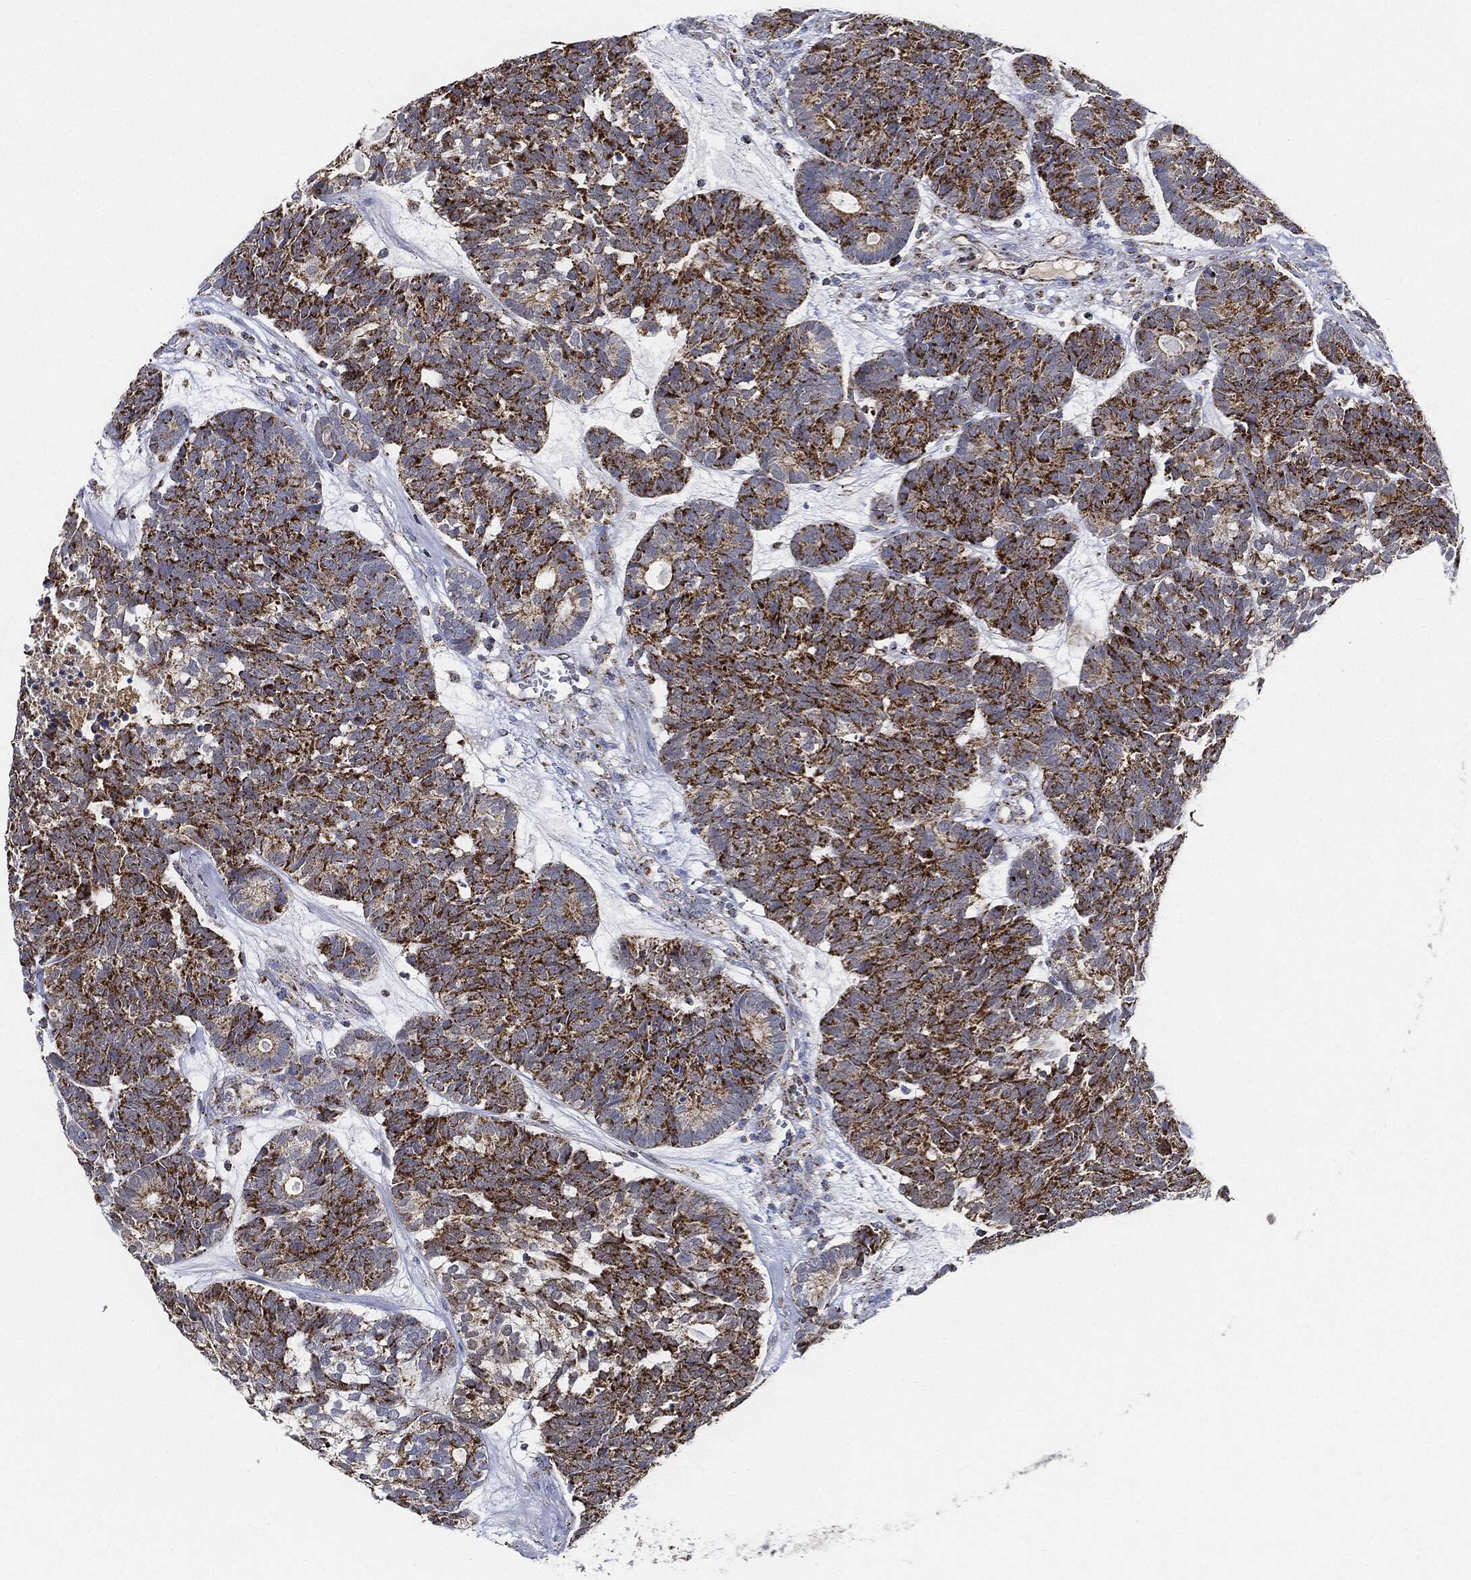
{"staining": {"intensity": "strong", "quantity": ">75%", "location": "cytoplasmic/membranous"}, "tissue": "head and neck cancer", "cell_type": "Tumor cells", "image_type": "cancer", "snomed": [{"axis": "morphology", "description": "Adenocarcinoma, NOS"}, {"axis": "topography", "description": "Head-Neck"}], "caption": "DAB (3,3'-diaminobenzidine) immunohistochemical staining of human adenocarcinoma (head and neck) exhibits strong cytoplasmic/membranous protein expression in approximately >75% of tumor cells.", "gene": "CAPN15", "patient": {"sex": "female", "age": 81}}